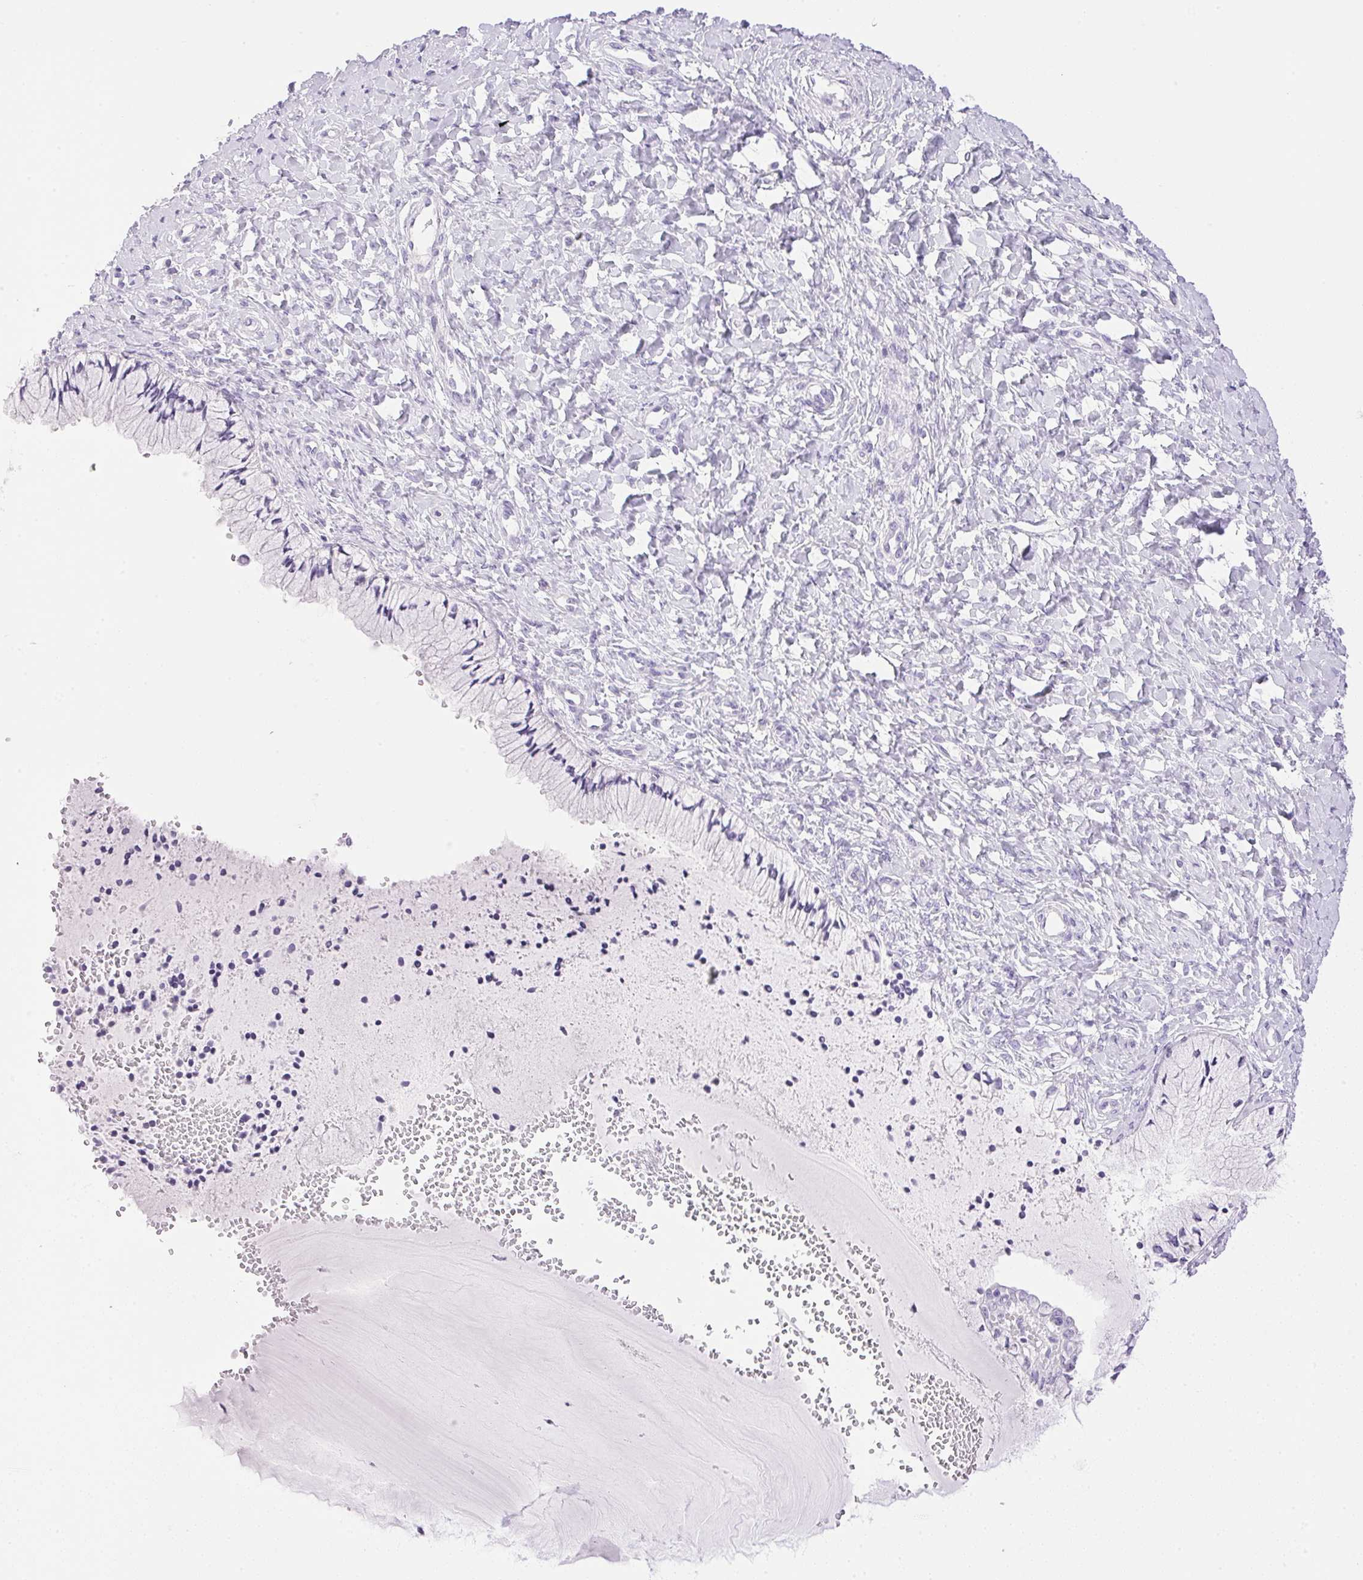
{"staining": {"intensity": "negative", "quantity": "none", "location": "none"}, "tissue": "cervix", "cell_type": "Glandular cells", "image_type": "normal", "snomed": [{"axis": "morphology", "description": "Normal tissue, NOS"}, {"axis": "topography", "description": "Cervix"}], "caption": "IHC photomicrograph of unremarkable cervix stained for a protein (brown), which exhibits no staining in glandular cells. (DAB immunohistochemistry (IHC), high magnification).", "gene": "ATP6V0A4", "patient": {"sex": "female", "age": 37}}